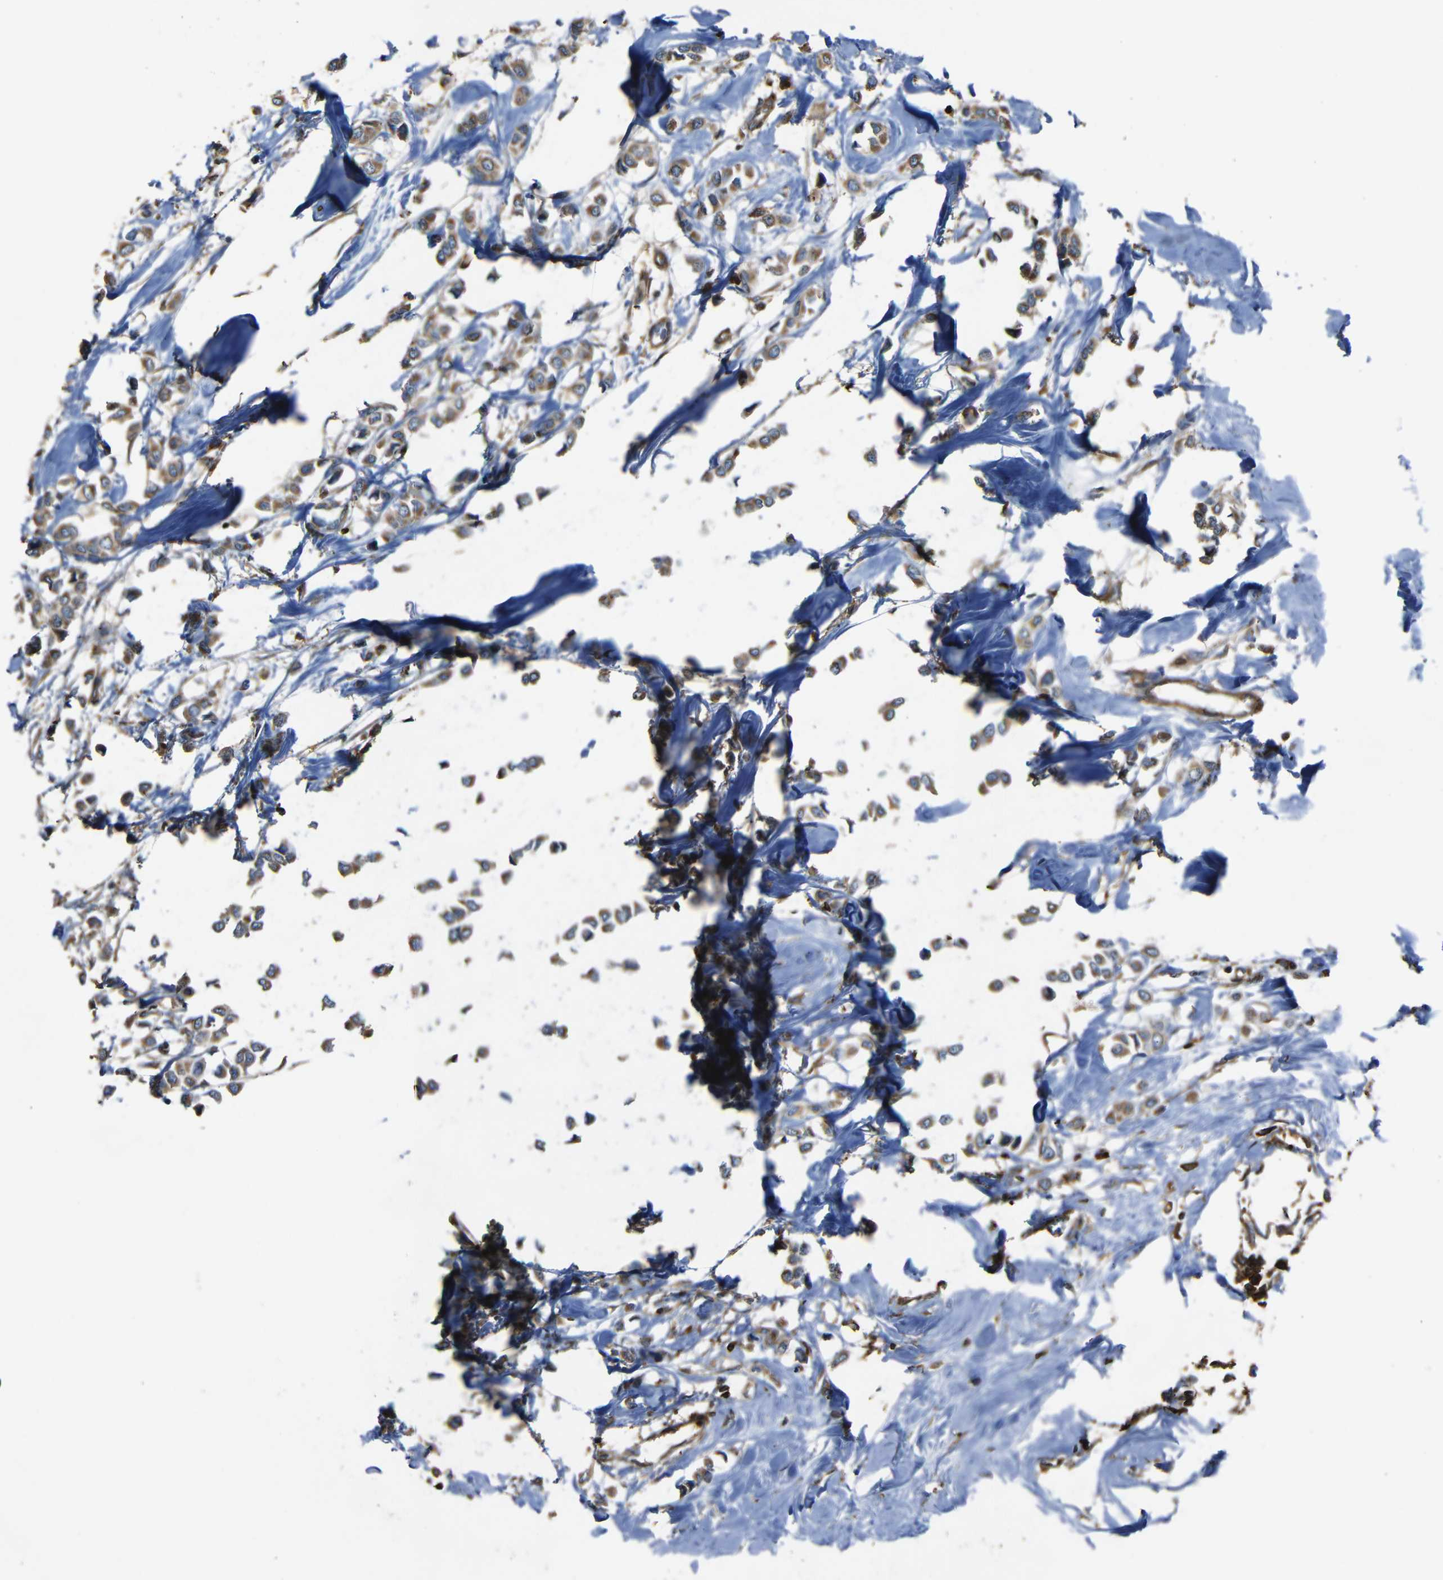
{"staining": {"intensity": "moderate", "quantity": ">75%", "location": "cytoplasmic/membranous"}, "tissue": "breast cancer", "cell_type": "Tumor cells", "image_type": "cancer", "snomed": [{"axis": "morphology", "description": "Lobular carcinoma"}, {"axis": "topography", "description": "Breast"}], "caption": "Protein staining shows moderate cytoplasmic/membranous expression in about >75% of tumor cells in breast cancer.", "gene": "ADGRE5", "patient": {"sex": "female", "age": 51}}